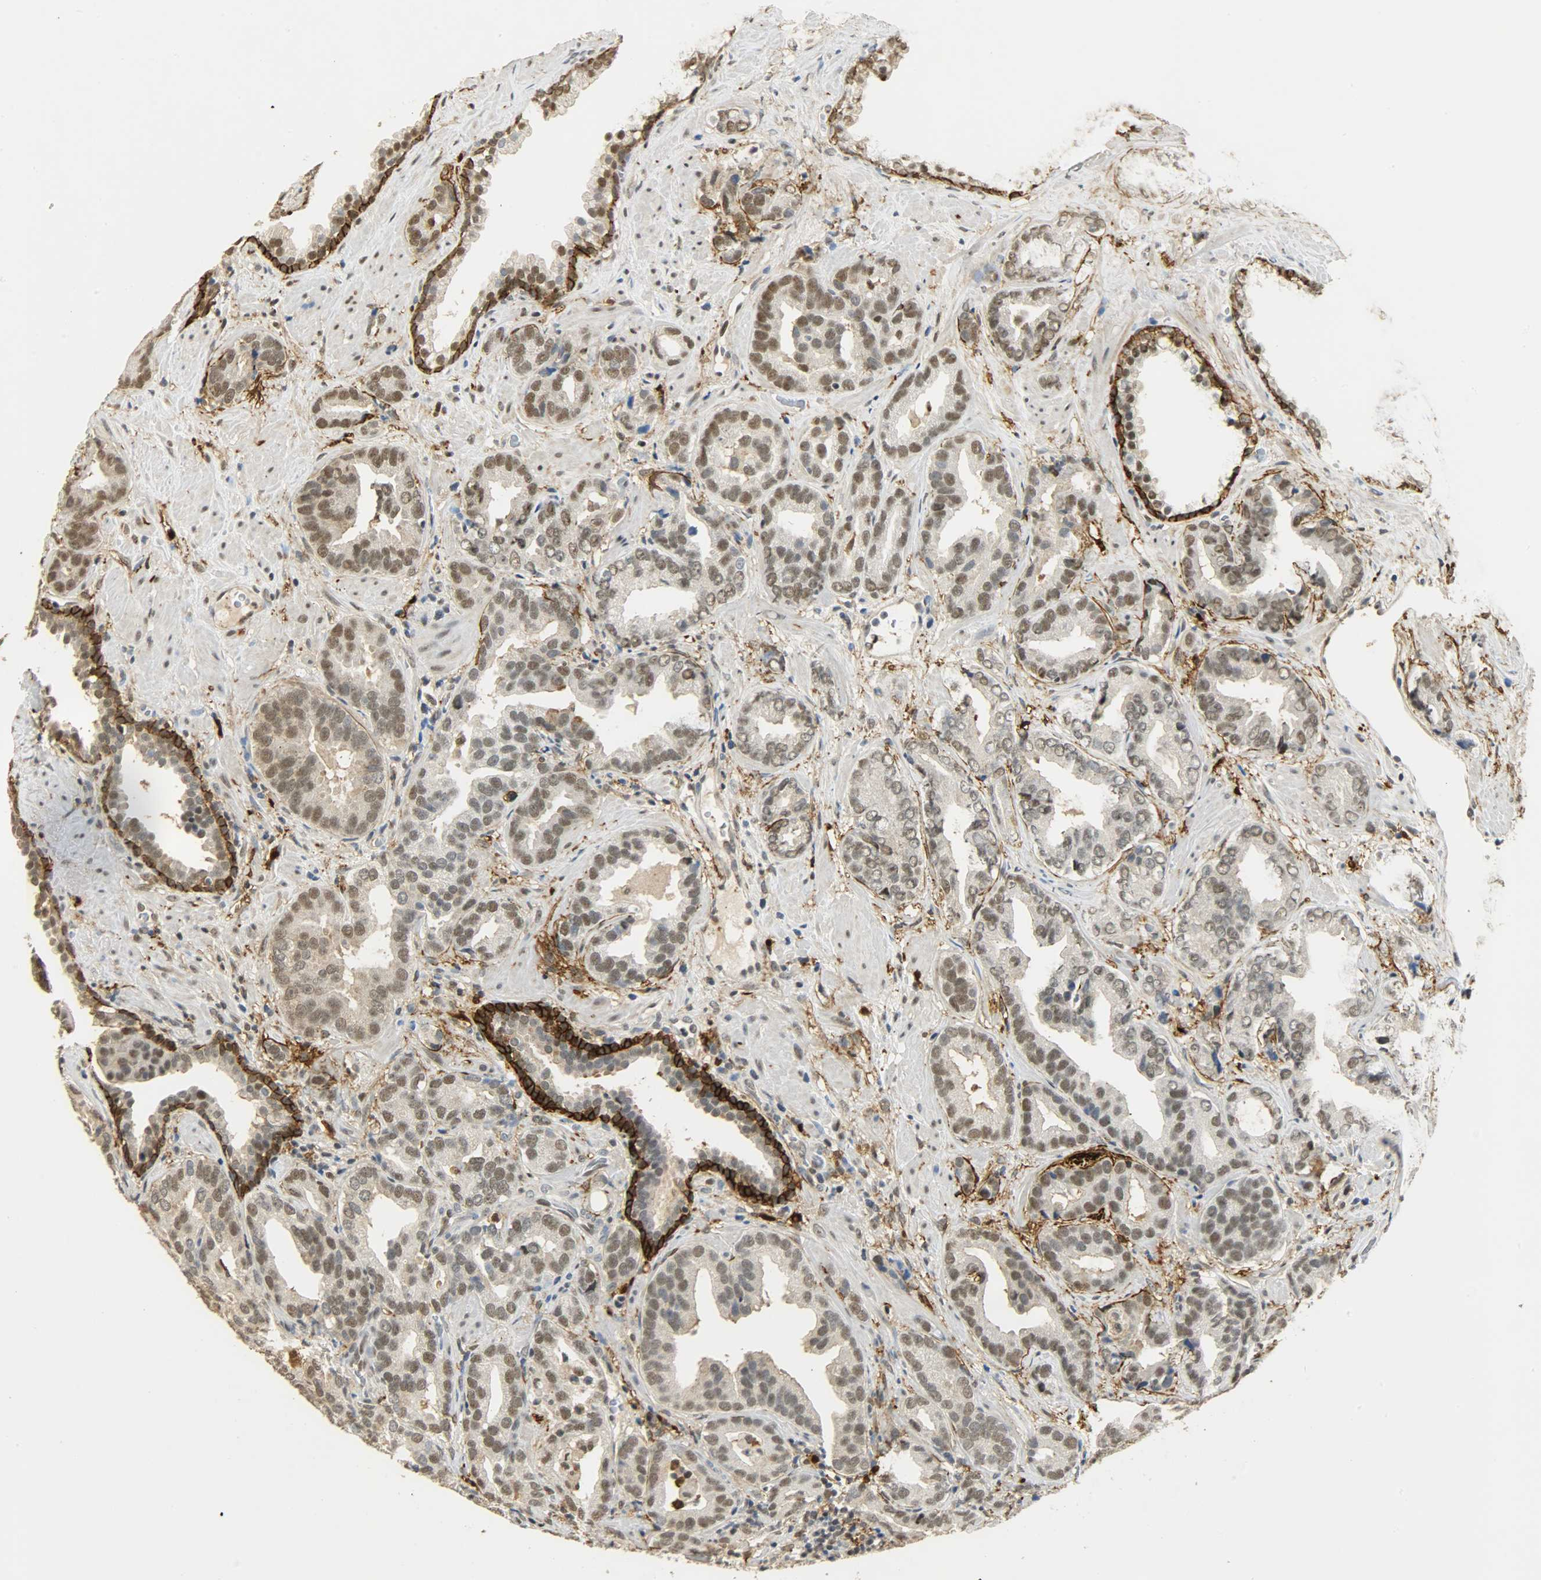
{"staining": {"intensity": "moderate", "quantity": ">75%", "location": "nuclear"}, "tissue": "prostate cancer", "cell_type": "Tumor cells", "image_type": "cancer", "snomed": [{"axis": "morphology", "description": "Adenocarcinoma, Low grade"}, {"axis": "topography", "description": "Prostate"}], "caption": "Immunohistochemical staining of human low-grade adenocarcinoma (prostate) reveals moderate nuclear protein expression in about >75% of tumor cells. (IHC, brightfield microscopy, high magnification).", "gene": "NGFR", "patient": {"sex": "male", "age": 59}}